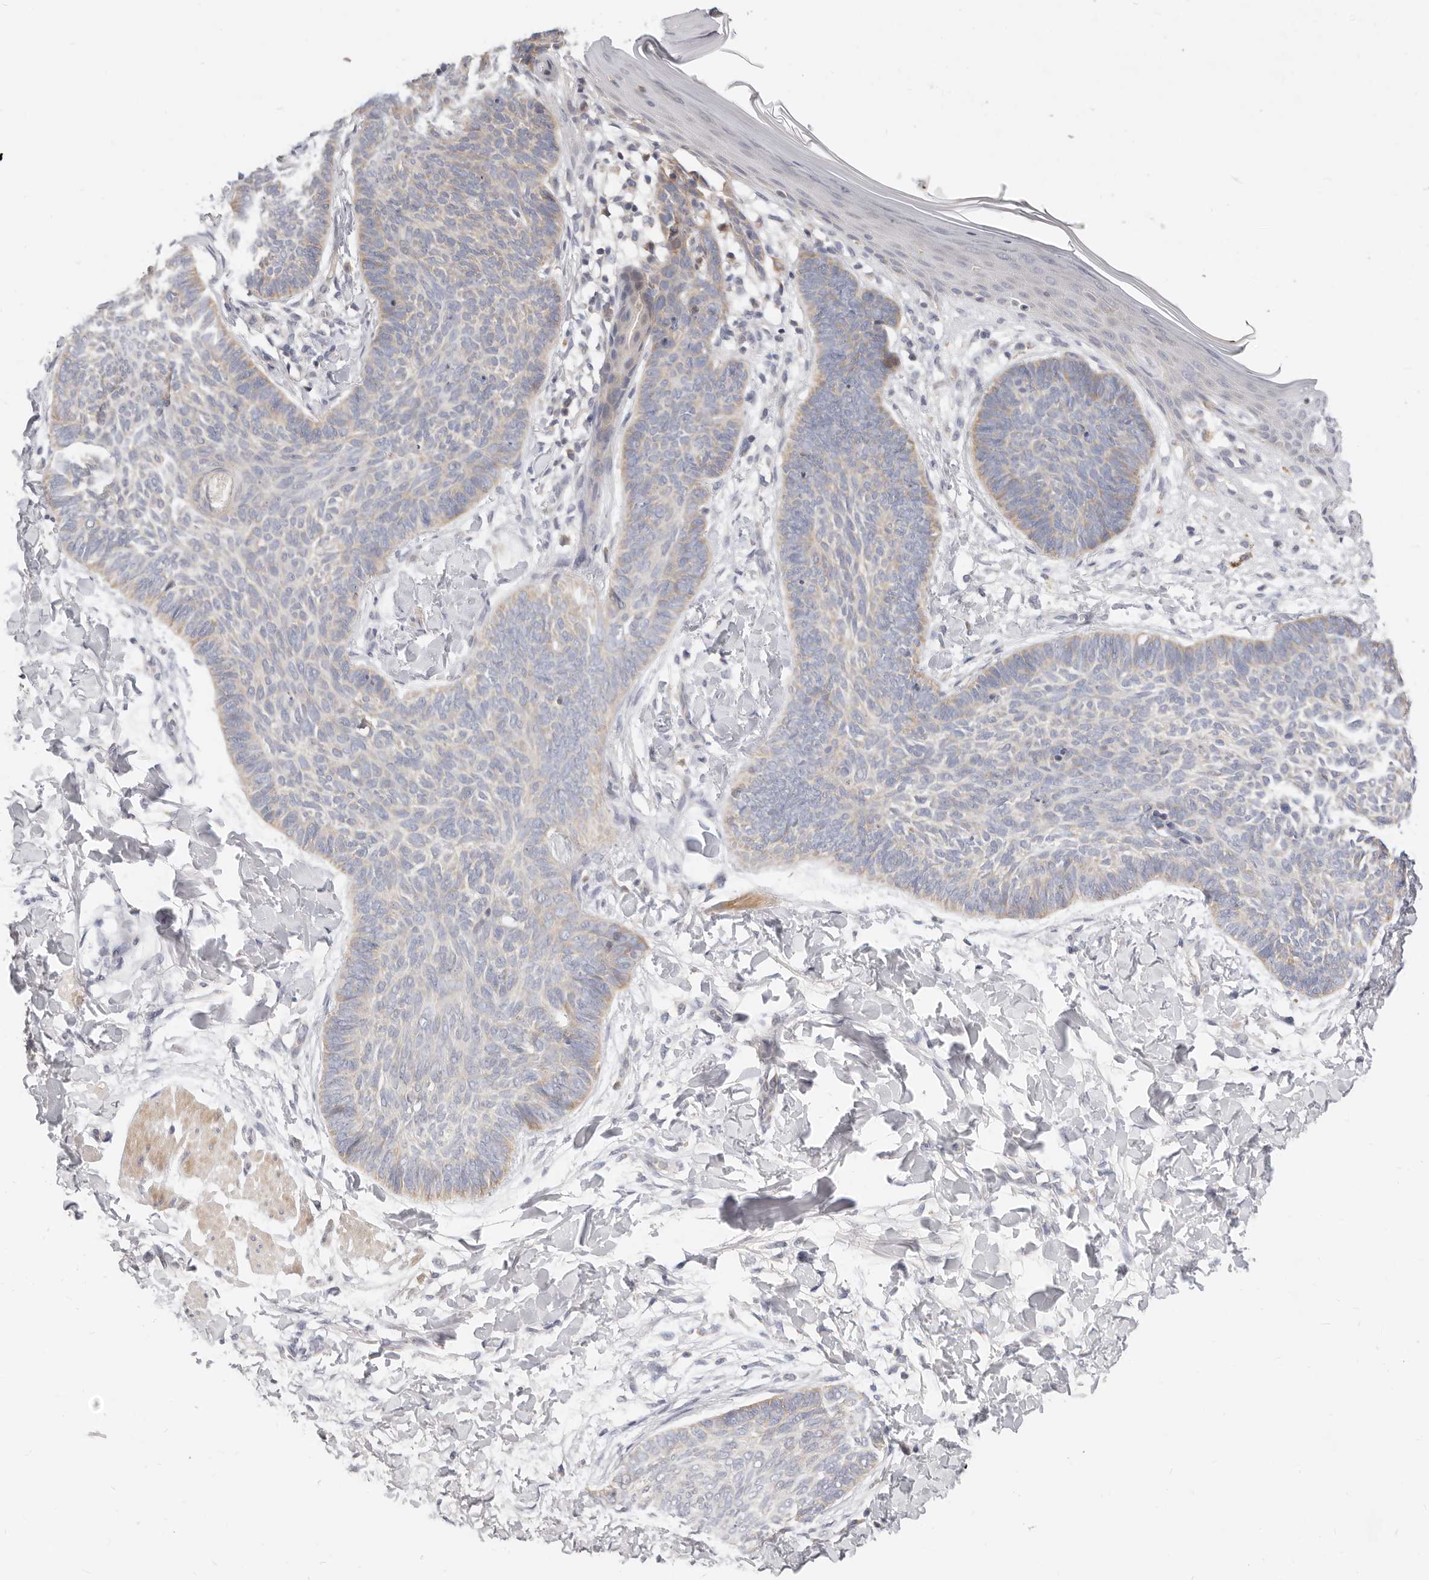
{"staining": {"intensity": "weak", "quantity": "<25%", "location": "cytoplasmic/membranous"}, "tissue": "skin cancer", "cell_type": "Tumor cells", "image_type": "cancer", "snomed": [{"axis": "morphology", "description": "Normal tissue, NOS"}, {"axis": "morphology", "description": "Basal cell carcinoma"}, {"axis": "topography", "description": "Skin"}], "caption": "IHC of human basal cell carcinoma (skin) shows no staining in tumor cells. (DAB (3,3'-diaminobenzidine) immunohistochemistry, high magnification).", "gene": "TFB2M", "patient": {"sex": "male", "age": 50}}